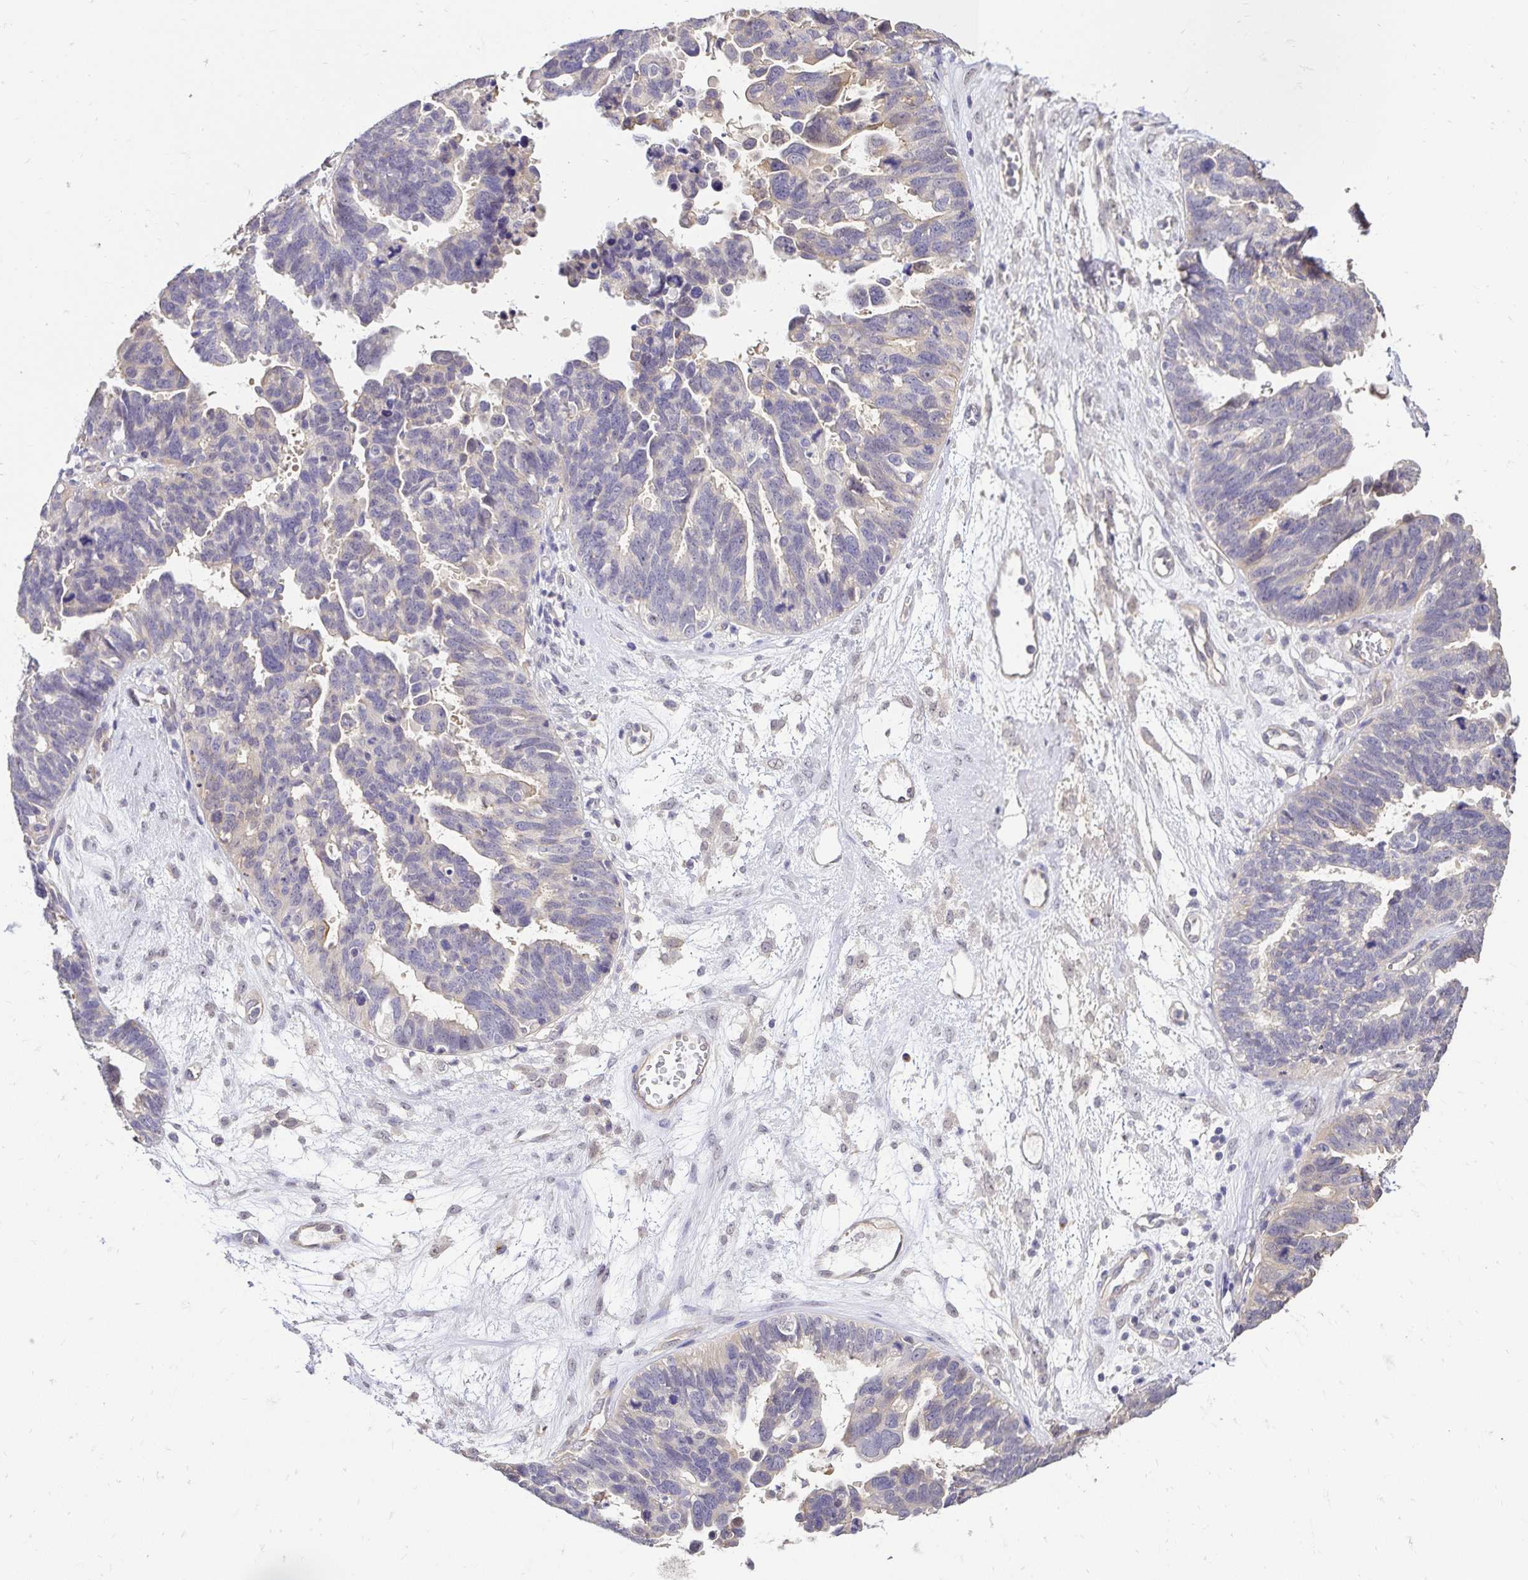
{"staining": {"intensity": "negative", "quantity": "none", "location": "none"}, "tissue": "ovarian cancer", "cell_type": "Tumor cells", "image_type": "cancer", "snomed": [{"axis": "morphology", "description": "Cystadenocarcinoma, serous, NOS"}, {"axis": "topography", "description": "Ovary"}], "caption": "There is no significant positivity in tumor cells of ovarian cancer.", "gene": "SLC9A1", "patient": {"sex": "female", "age": 60}}